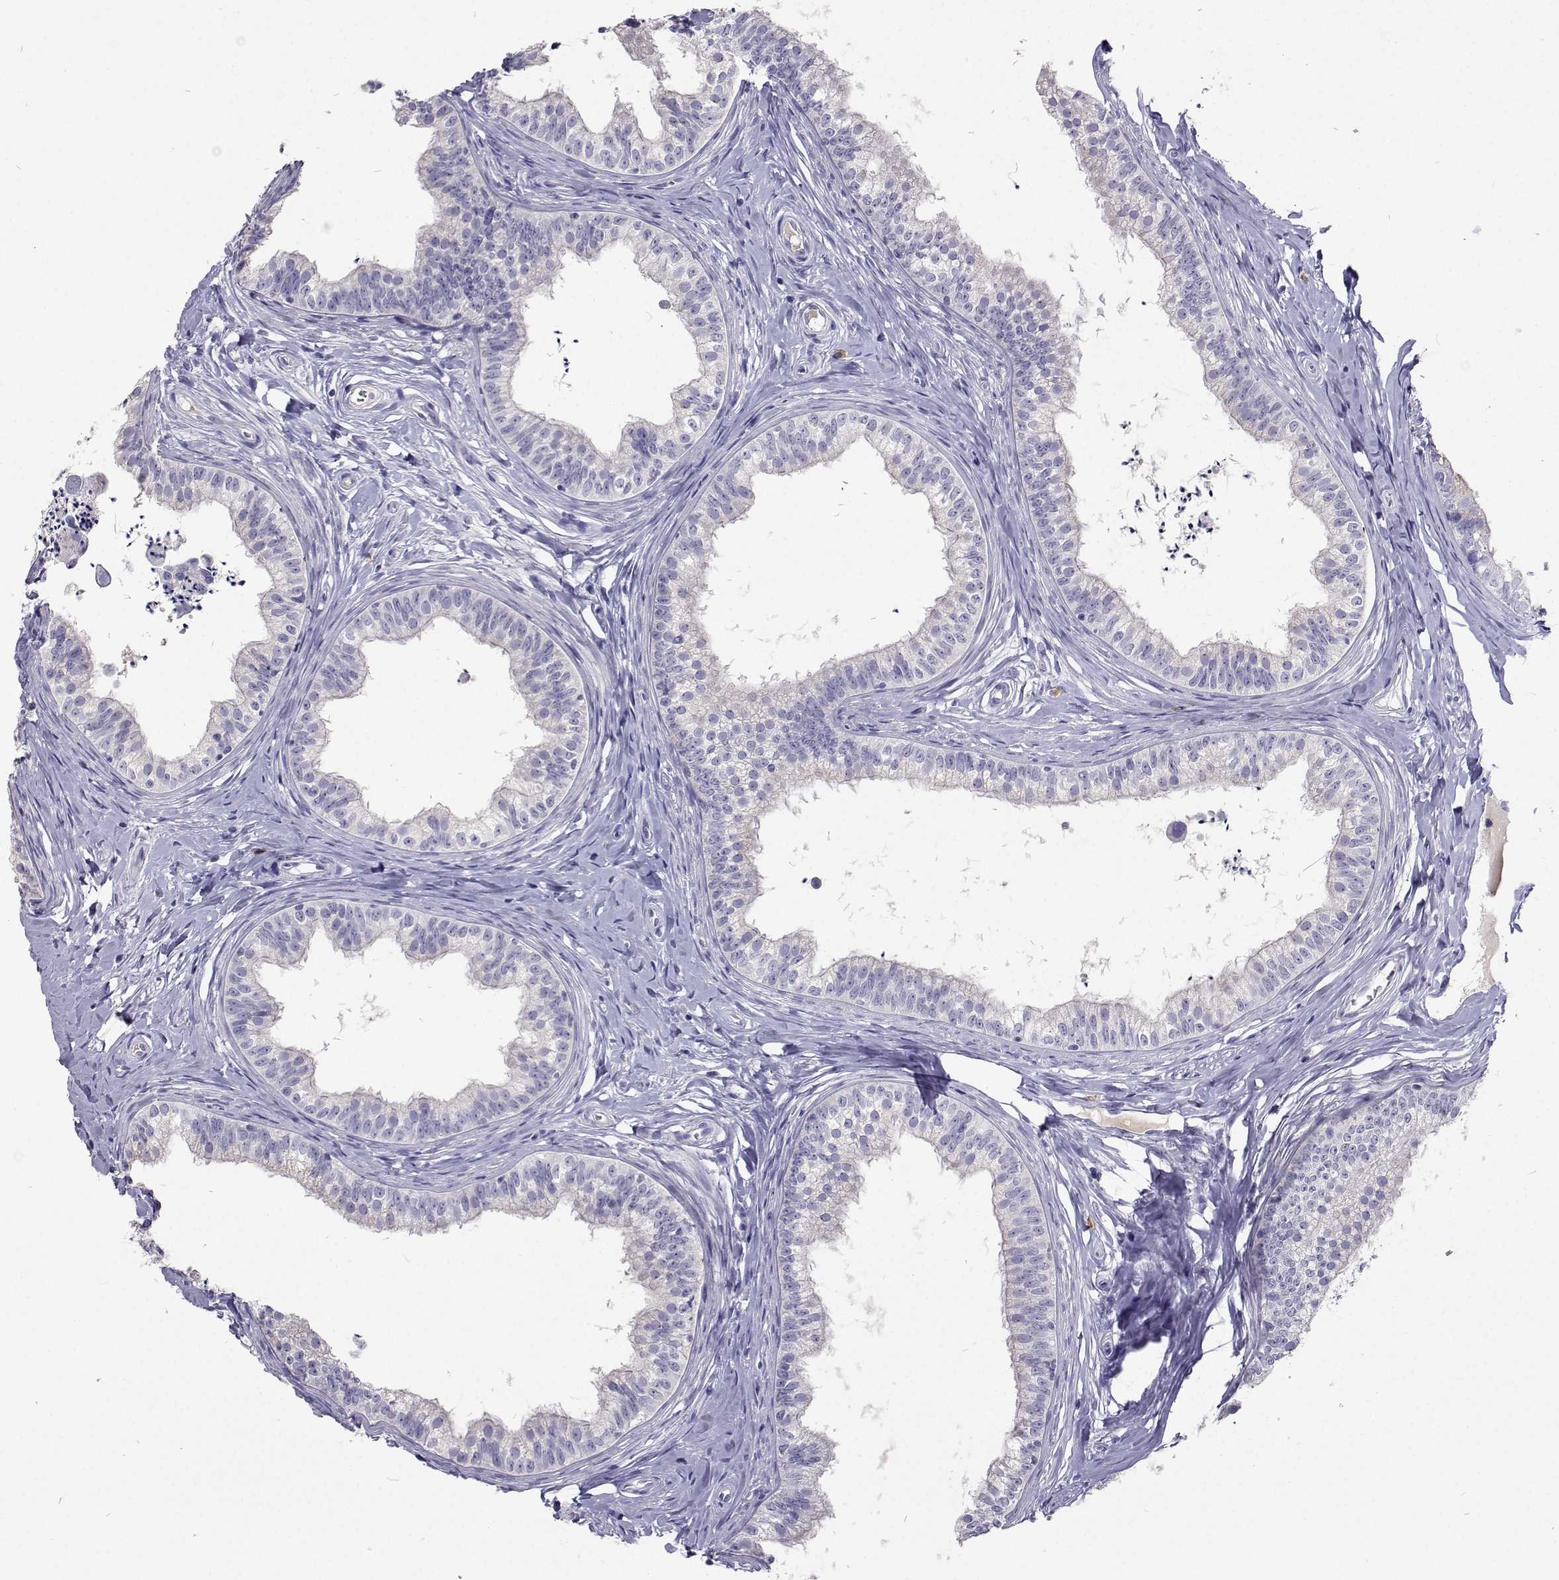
{"staining": {"intensity": "negative", "quantity": "none", "location": "none"}, "tissue": "epididymis", "cell_type": "Glandular cells", "image_type": "normal", "snomed": [{"axis": "morphology", "description": "Normal tissue, NOS"}, {"axis": "topography", "description": "Epididymis"}], "caption": "This is an immunohistochemistry image of unremarkable human epididymis. There is no positivity in glandular cells.", "gene": "CFAP44", "patient": {"sex": "male", "age": 24}}